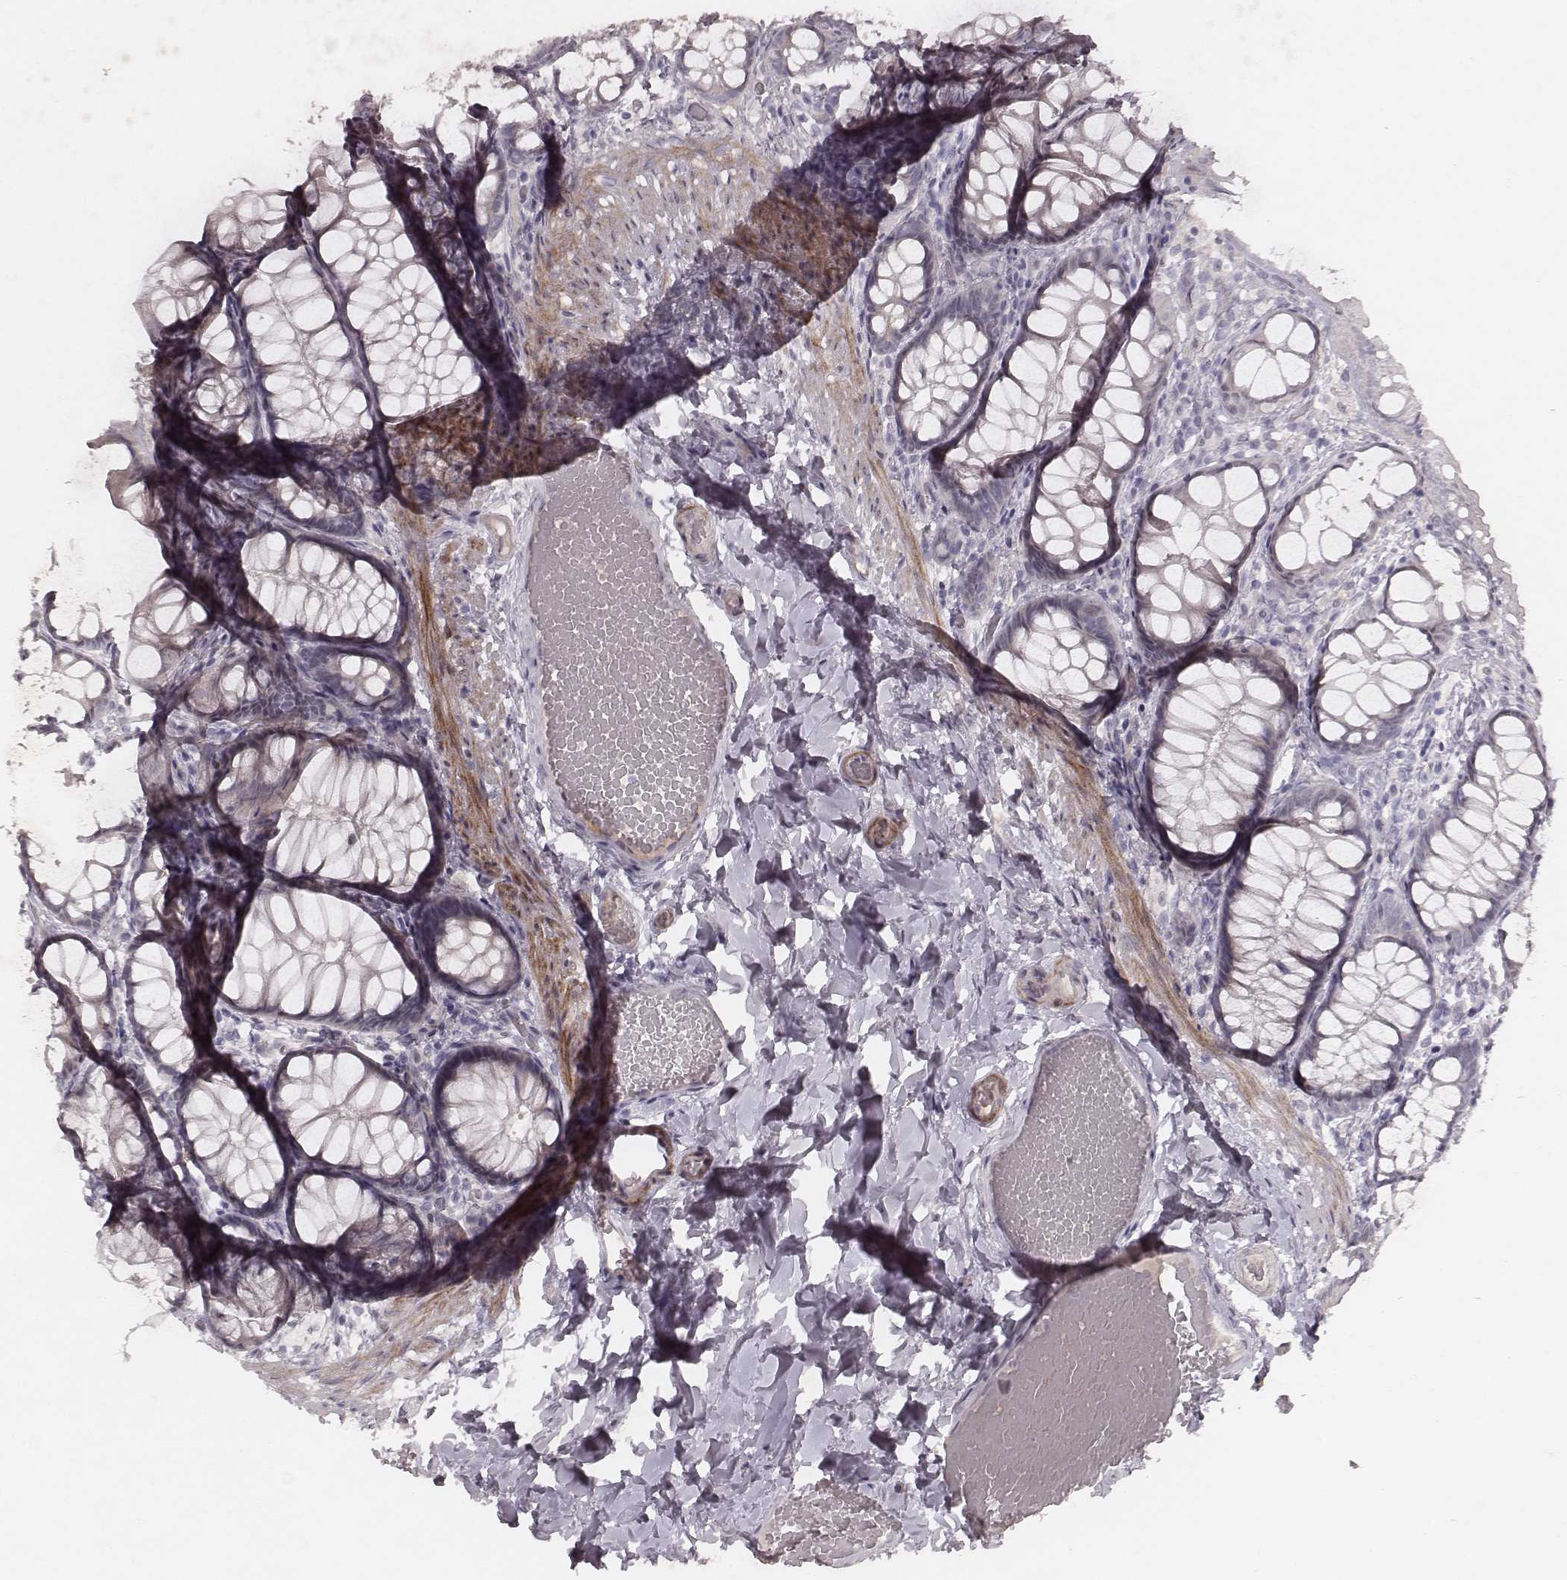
{"staining": {"intensity": "negative", "quantity": "none", "location": "none"}, "tissue": "colon", "cell_type": "Endothelial cells", "image_type": "normal", "snomed": [{"axis": "morphology", "description": "Normal tissue, NOS"}, {"axis": "topography", "description": "Colon"}], "caption": "Endothelial cells show no significant positivity in benign colon. The staining was performed using DAB (3,3'-diaminobenzidine) to visualize the protein expression in brown, while the nuclei were stained in blue with hematoxylin (Magnification: 20x).", "gene": "FAM13B", "patient": {"sex": "male", "age": 47}}